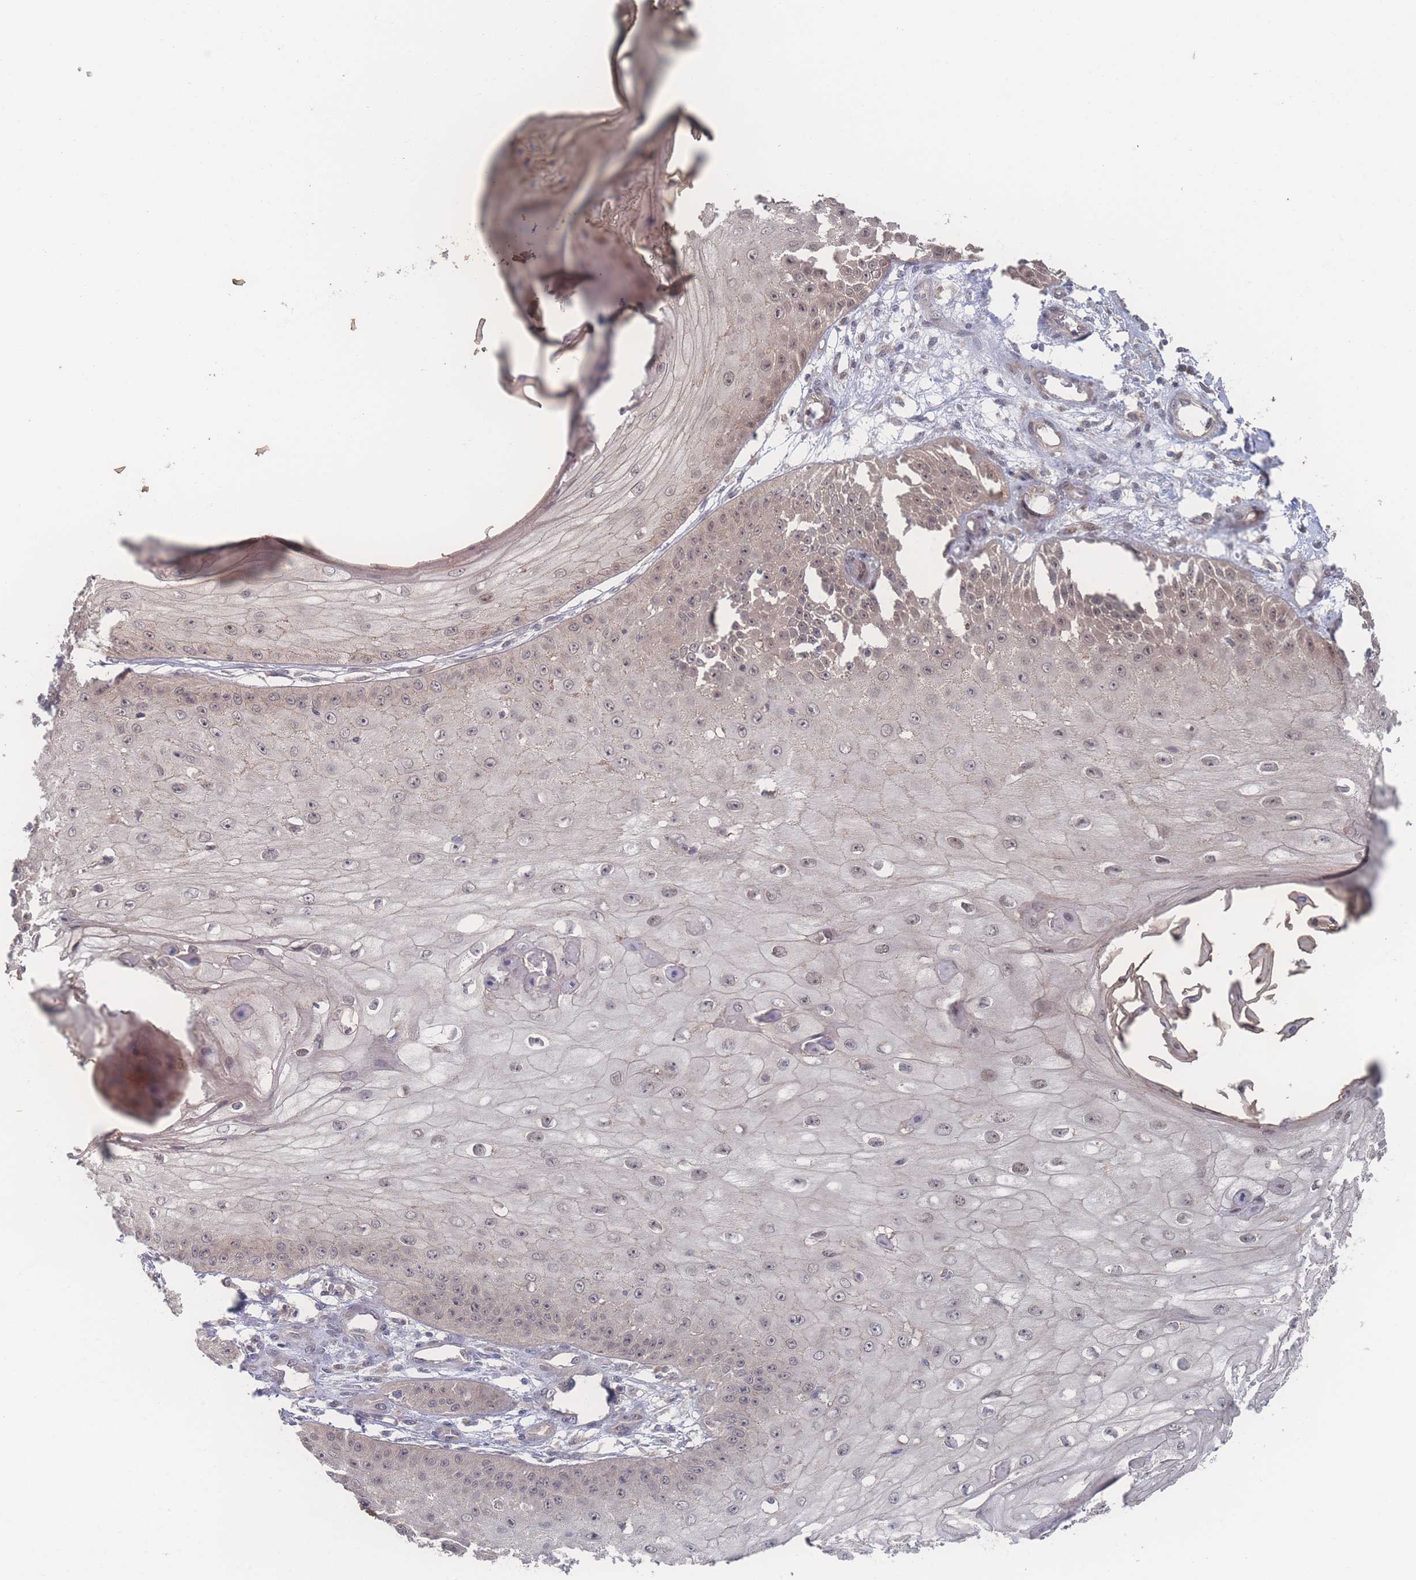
{"staining": {"intensity": "weak", "quantity": "<25%", "location": "cytoplasmic/membranous,nuclear"}, "tissue": "skin cancer", "cell_type": "Tumor cells", "image_type": "cancer", "snomed": [{"axis": "morphology", "description": "Squamous cell carcinoma, NOS"}, {"axis": "topography", "description": "Skin"}], "caption": "This is a image of IHC staining of skin cancer, which shows no staining in tumor cells. (DAB IHC, high magnification).", "gene": "NBEAL1", "patient": {"sex": "male", "age": 70}}